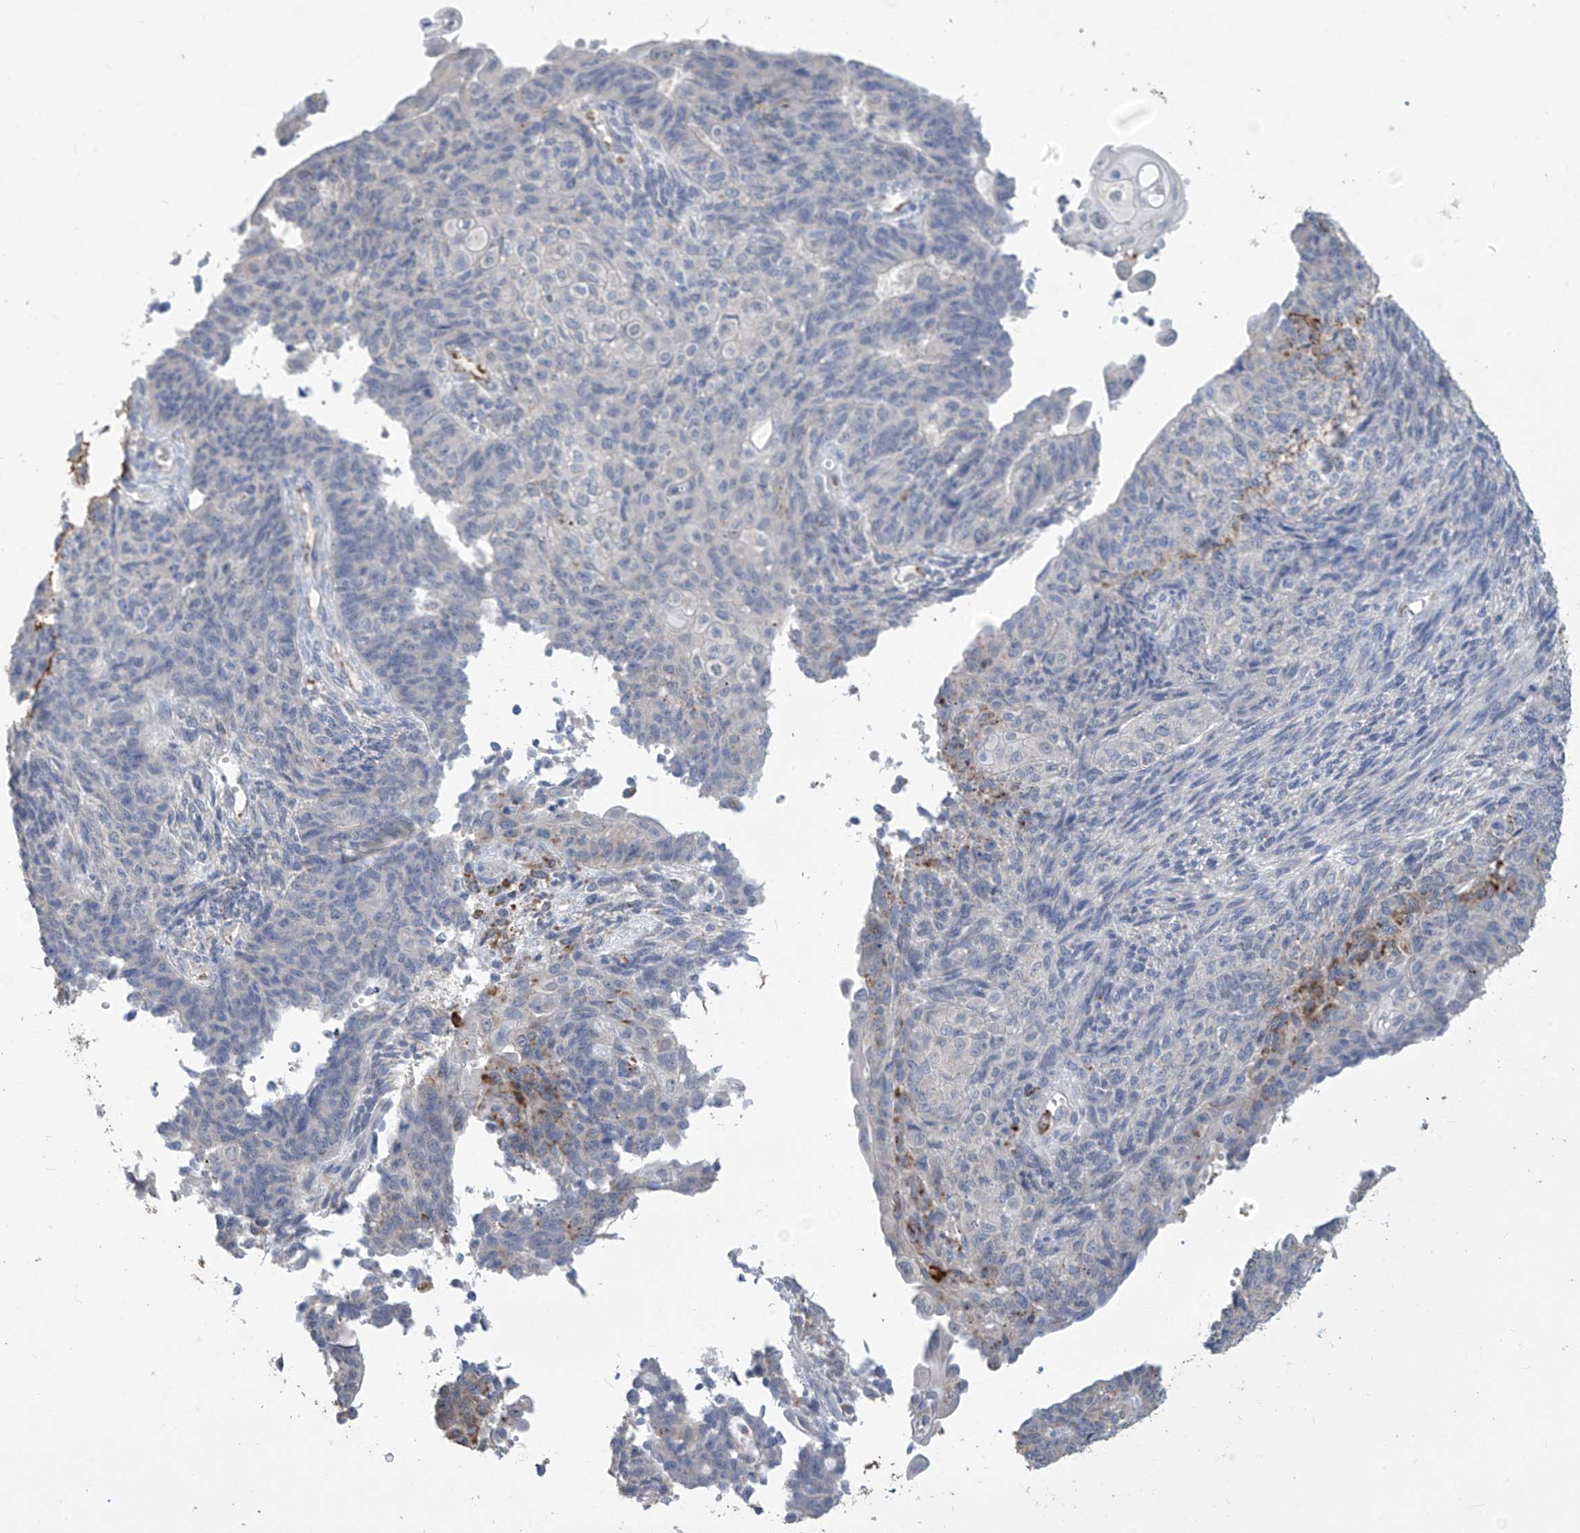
{"staining": {"intensity": "negative", "quantity": "none", "location": "none"}, "tissue": "endometrial cancer", "cell_type": "Tumor cells", "image_type": "cancer", "snomed": [{"axis": "morphology", "description": "Adenocarcinoma, NOS"}, {"axis": "topography", "description": "Endometrium"}], "caption": "Immunohistochemical staining of human endometrial cancer (adenocarcinoma) displays no significant expression in tumor cells. The staining was performed using DAB to visualize the protein expression in brown, while the nuclei were stained in blue with hematoxylin (Magnification: 20x).", "gene": "OGT", "patient": {"sex": "female", "age": 32}}